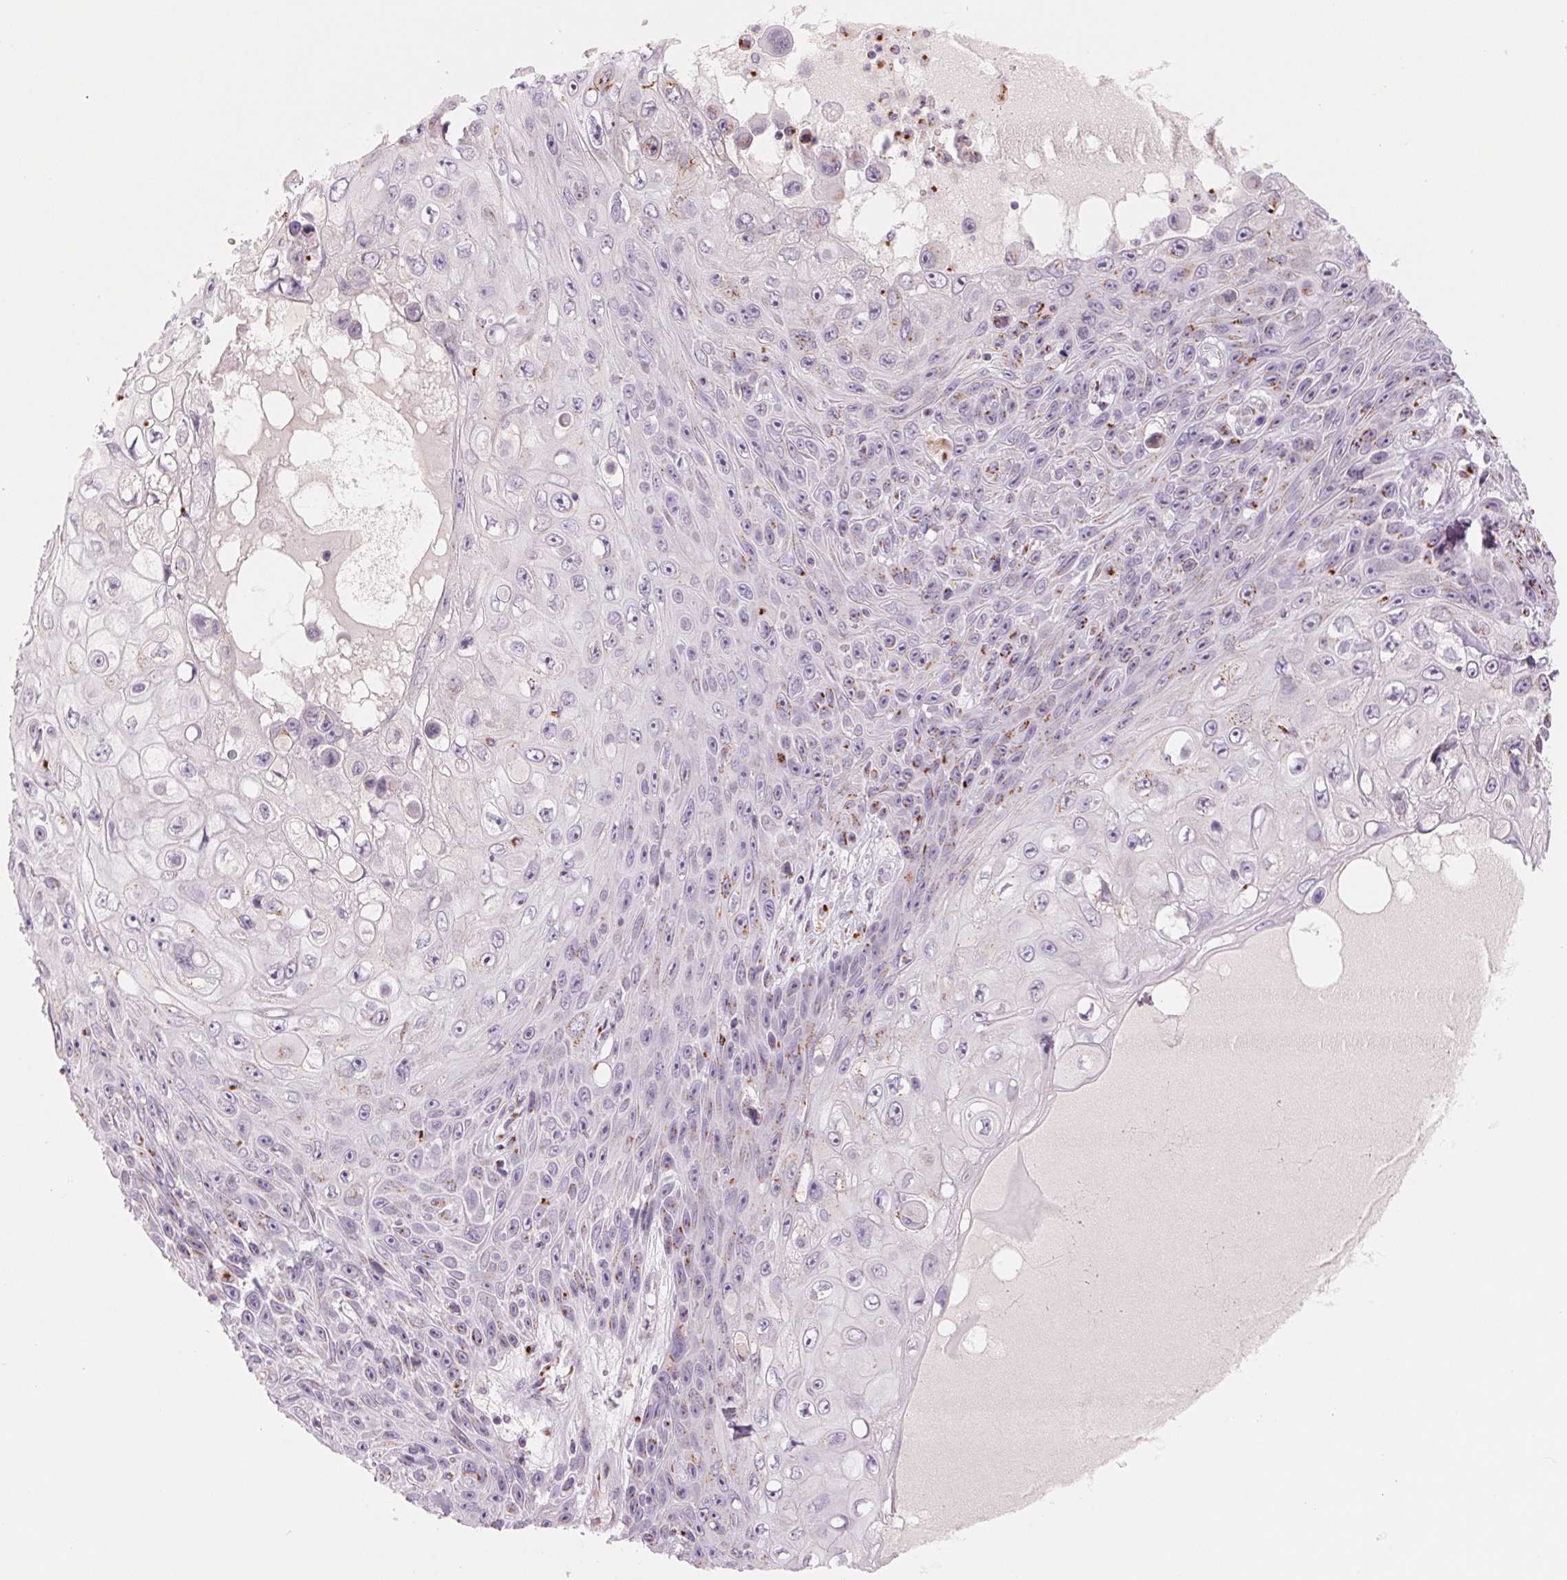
{"staining": {"intensity": "moderate", "quantity": "<25%", "location": "cytoplasmic/membranous"}, "tissue": "skin cancer", "cell_type": "Tumor cells", "image_type": "cancer", "snomed": [{"axis": "morphology", "description": "Squamous cell carcinoma, NOS"}, {"axis": "topography", "description": "Skin"}], "caption": "Tumor cells show low levels of moderate cytoplasmic/membranous positivity in about <25% of cells in skin cancer. Ihc stains the protein in brown and the nuclei are stained blue.", "gene": "GALNT7", "patient": {"sex": "male", "age": 82}}